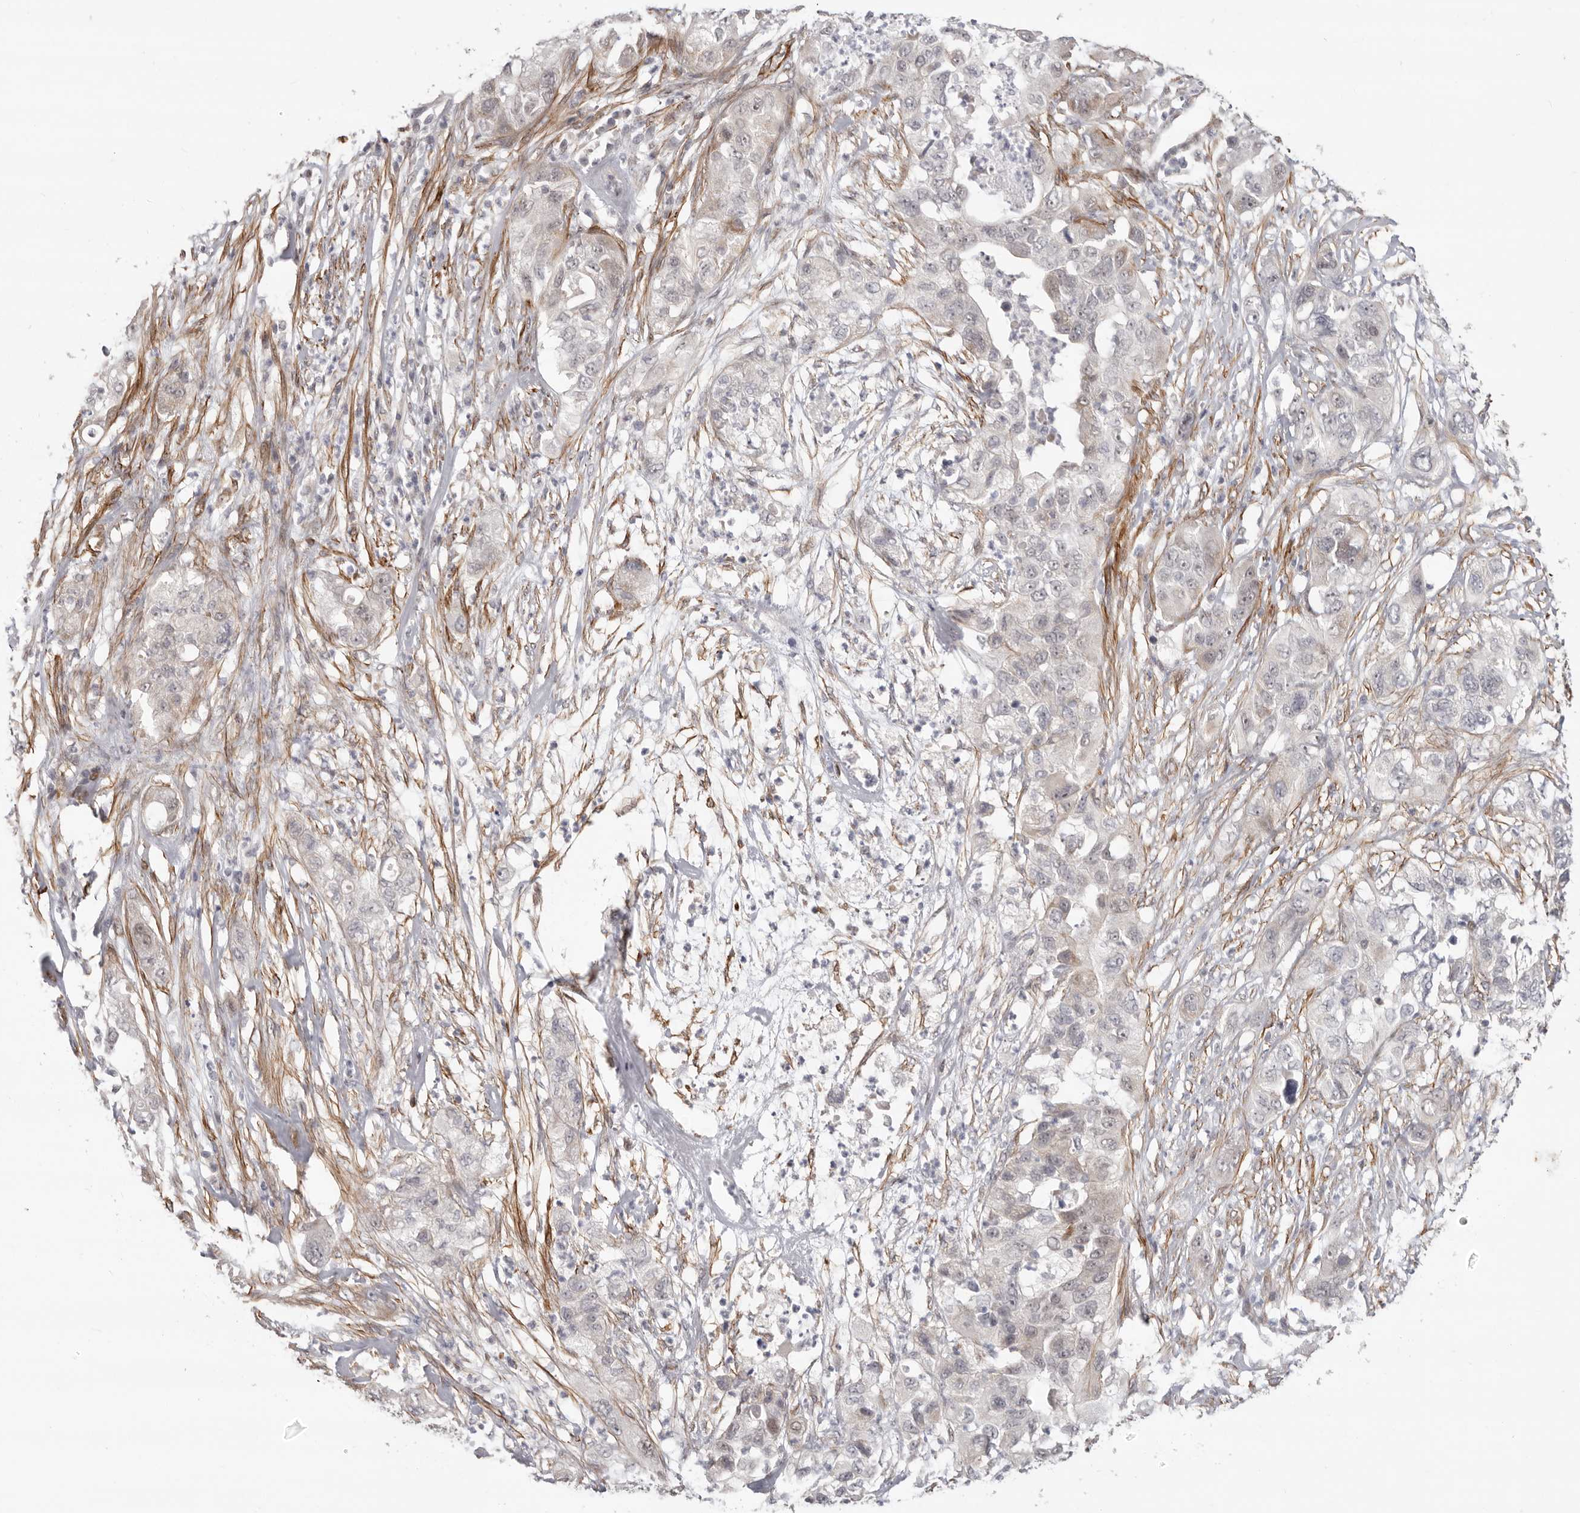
{"staining": {"intensity": "weak", "quantity": "<25%", "location": "cytoplasmic/membranous"}, "tissue": "pancreatic cancer", "cell_type": "Tumor cells", "image_type": "cancer", "snomed": [{"axis": "morphology", "description": "Adenocarcinoma, NOS"}, {"axis": "topography", "description": "Pancreas"}], "caption": "A histopathology image of human pancreatic cancer (adenocarcinoma) is negative for staining in tumor cells.", "gene": "SZT2", "patient": {"sex": "female", "age": 78}}